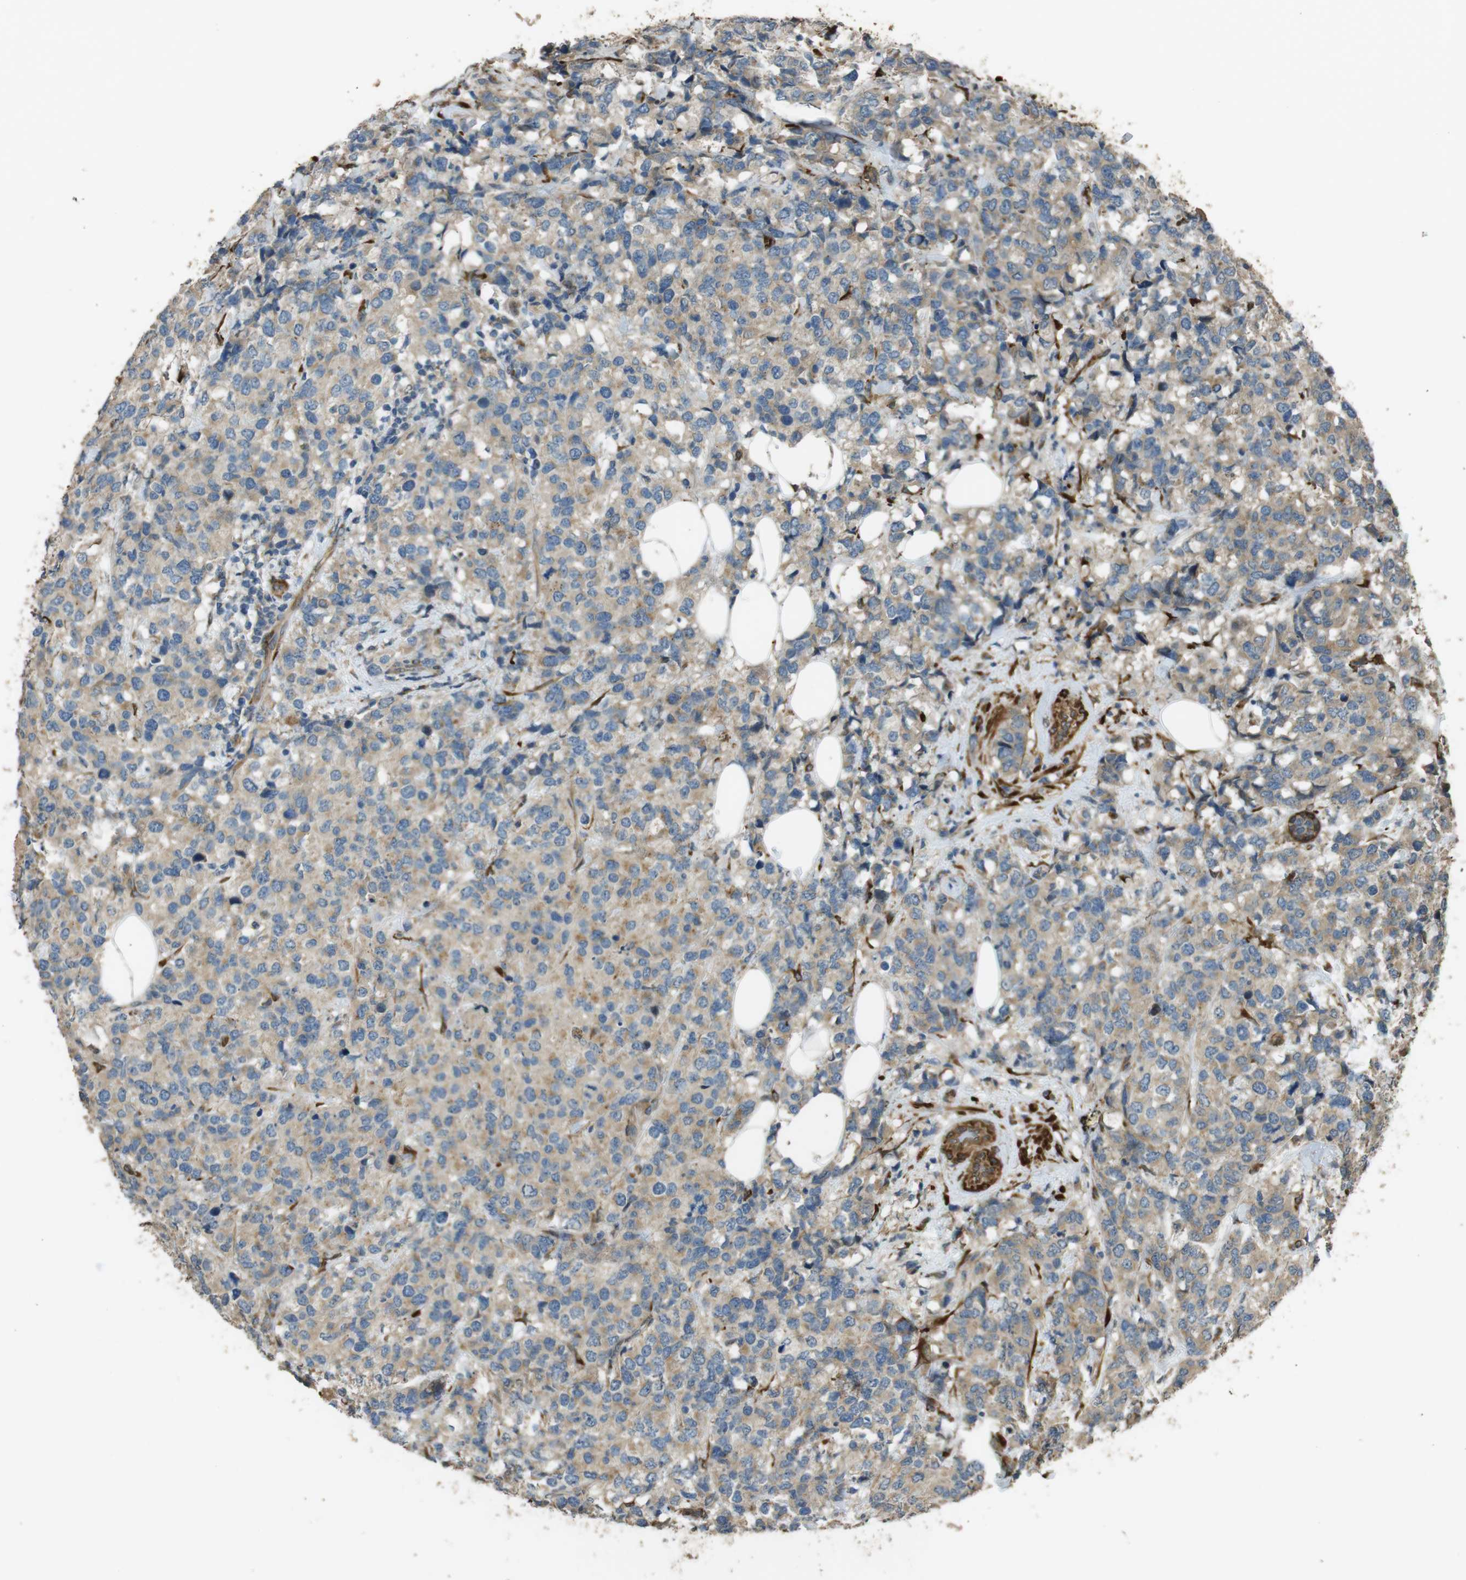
{"staining": {"intensity": "weak", "quantity": ">75%", "location": "cytoplasmic/membranous"}, "tissue": "breast cancer", "cell_type": "Tumor cells", "image_type": "cancer", "snomed": [{"axis": "morphology", "description": "Lobular carcinoma"}, {"axis": "topography", "description": "Breast"}], "caption": "Breast lobular carcinoma stained with DAB (3,3'-diaminobenzidine) IHC reveals low levels of weak cytoplasmic/membranous staining in about >75% of tumor cells. Using DAB (brown) and hematoxylin (blue) stains, captured at high magnification using brightfield microscopy.", "gene": "MSRB3", "patient": {"sex": "female", "age": 59}}